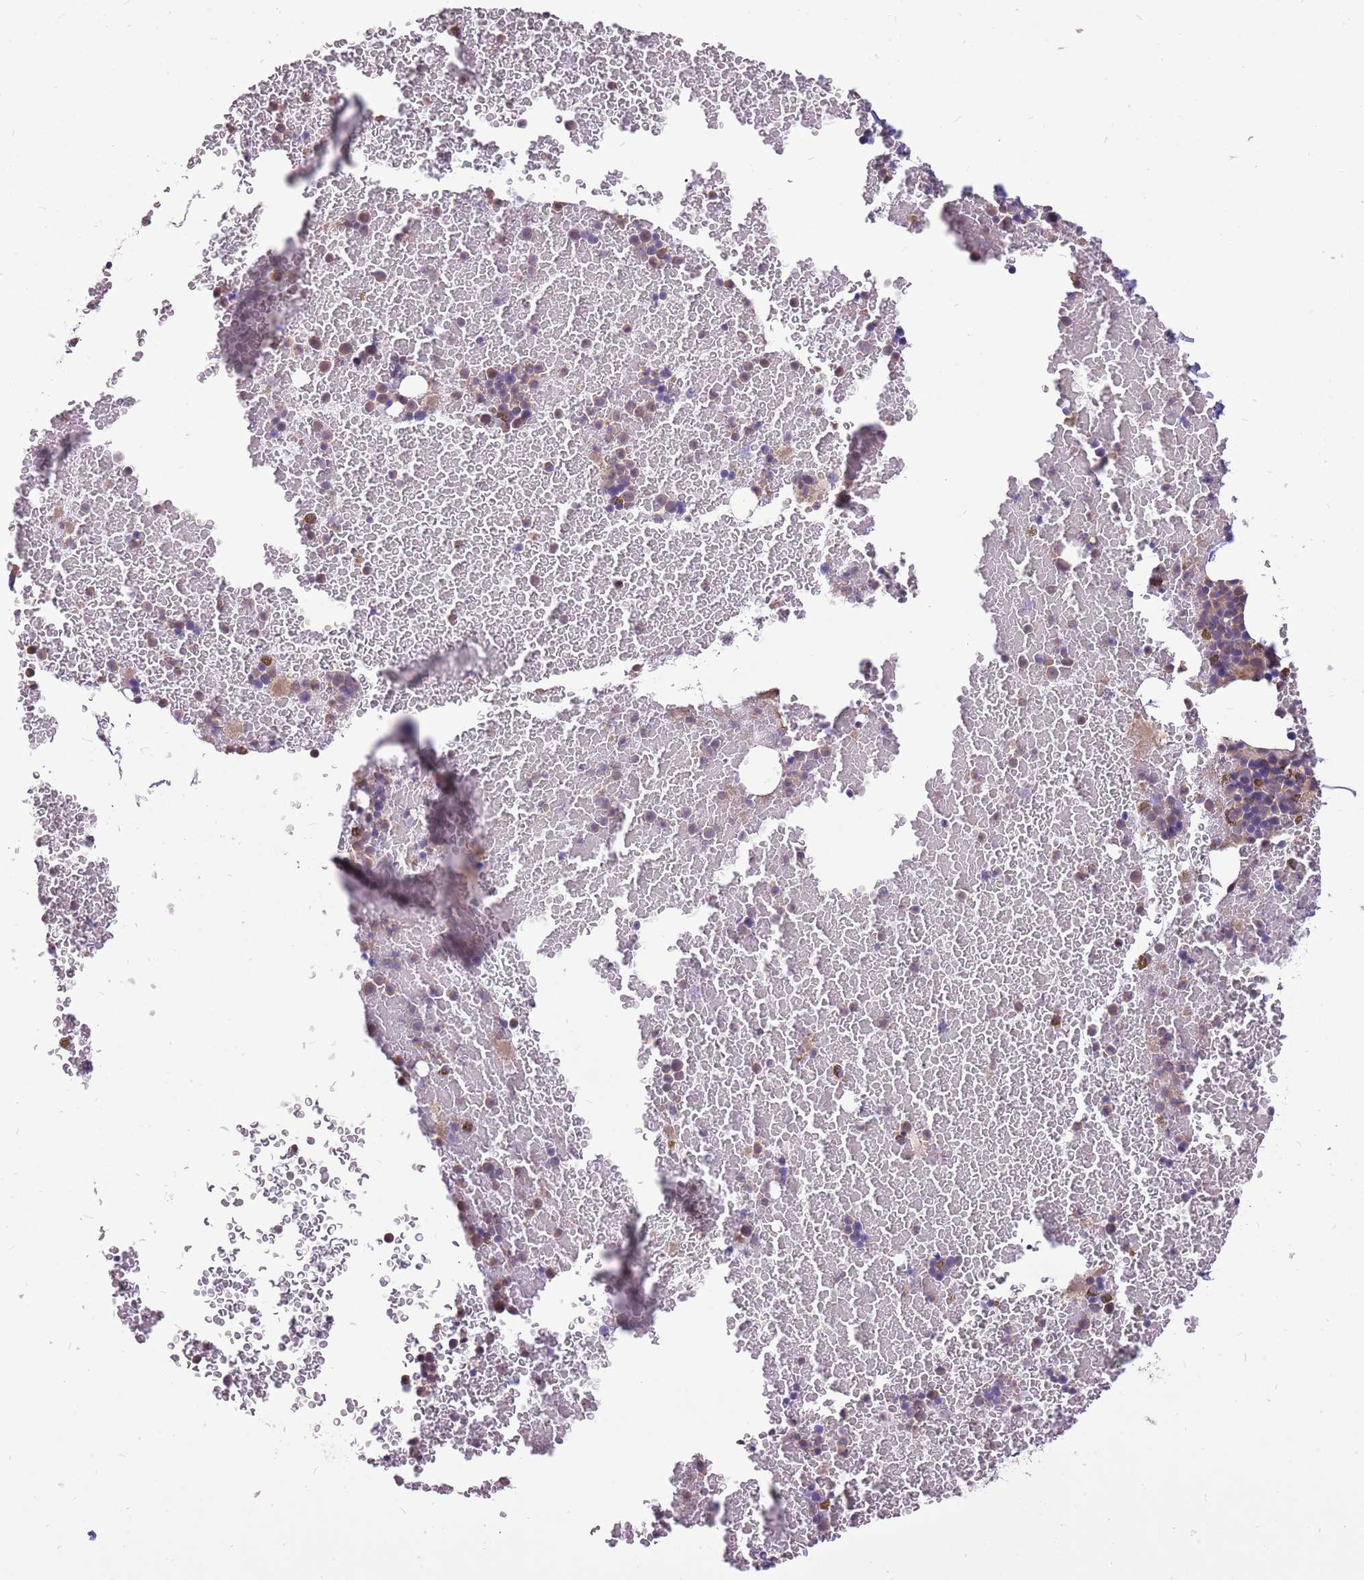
{"staining": {"intensity": "moderate", "quantity": "25%-75%", "location": "cytoplasmic/membranous"}, "tissue": "bone marrow", "cell_type": "Hematopoietic cells", "image_type": "normal", "snomed": [{"axis": "morphology", "description": "Normal tissue, NOS"}, {"axis": "topography", "description": "Bone marrow"}], "caption": "Protein positivity by IHC reveals moderate cytoplasmic/membranous positivity in approximately 25%-75% of hematopoietic cells in normal bone marrow.", "gene": "WASHC4", "patient": {"sex": "female", "age": 48}}